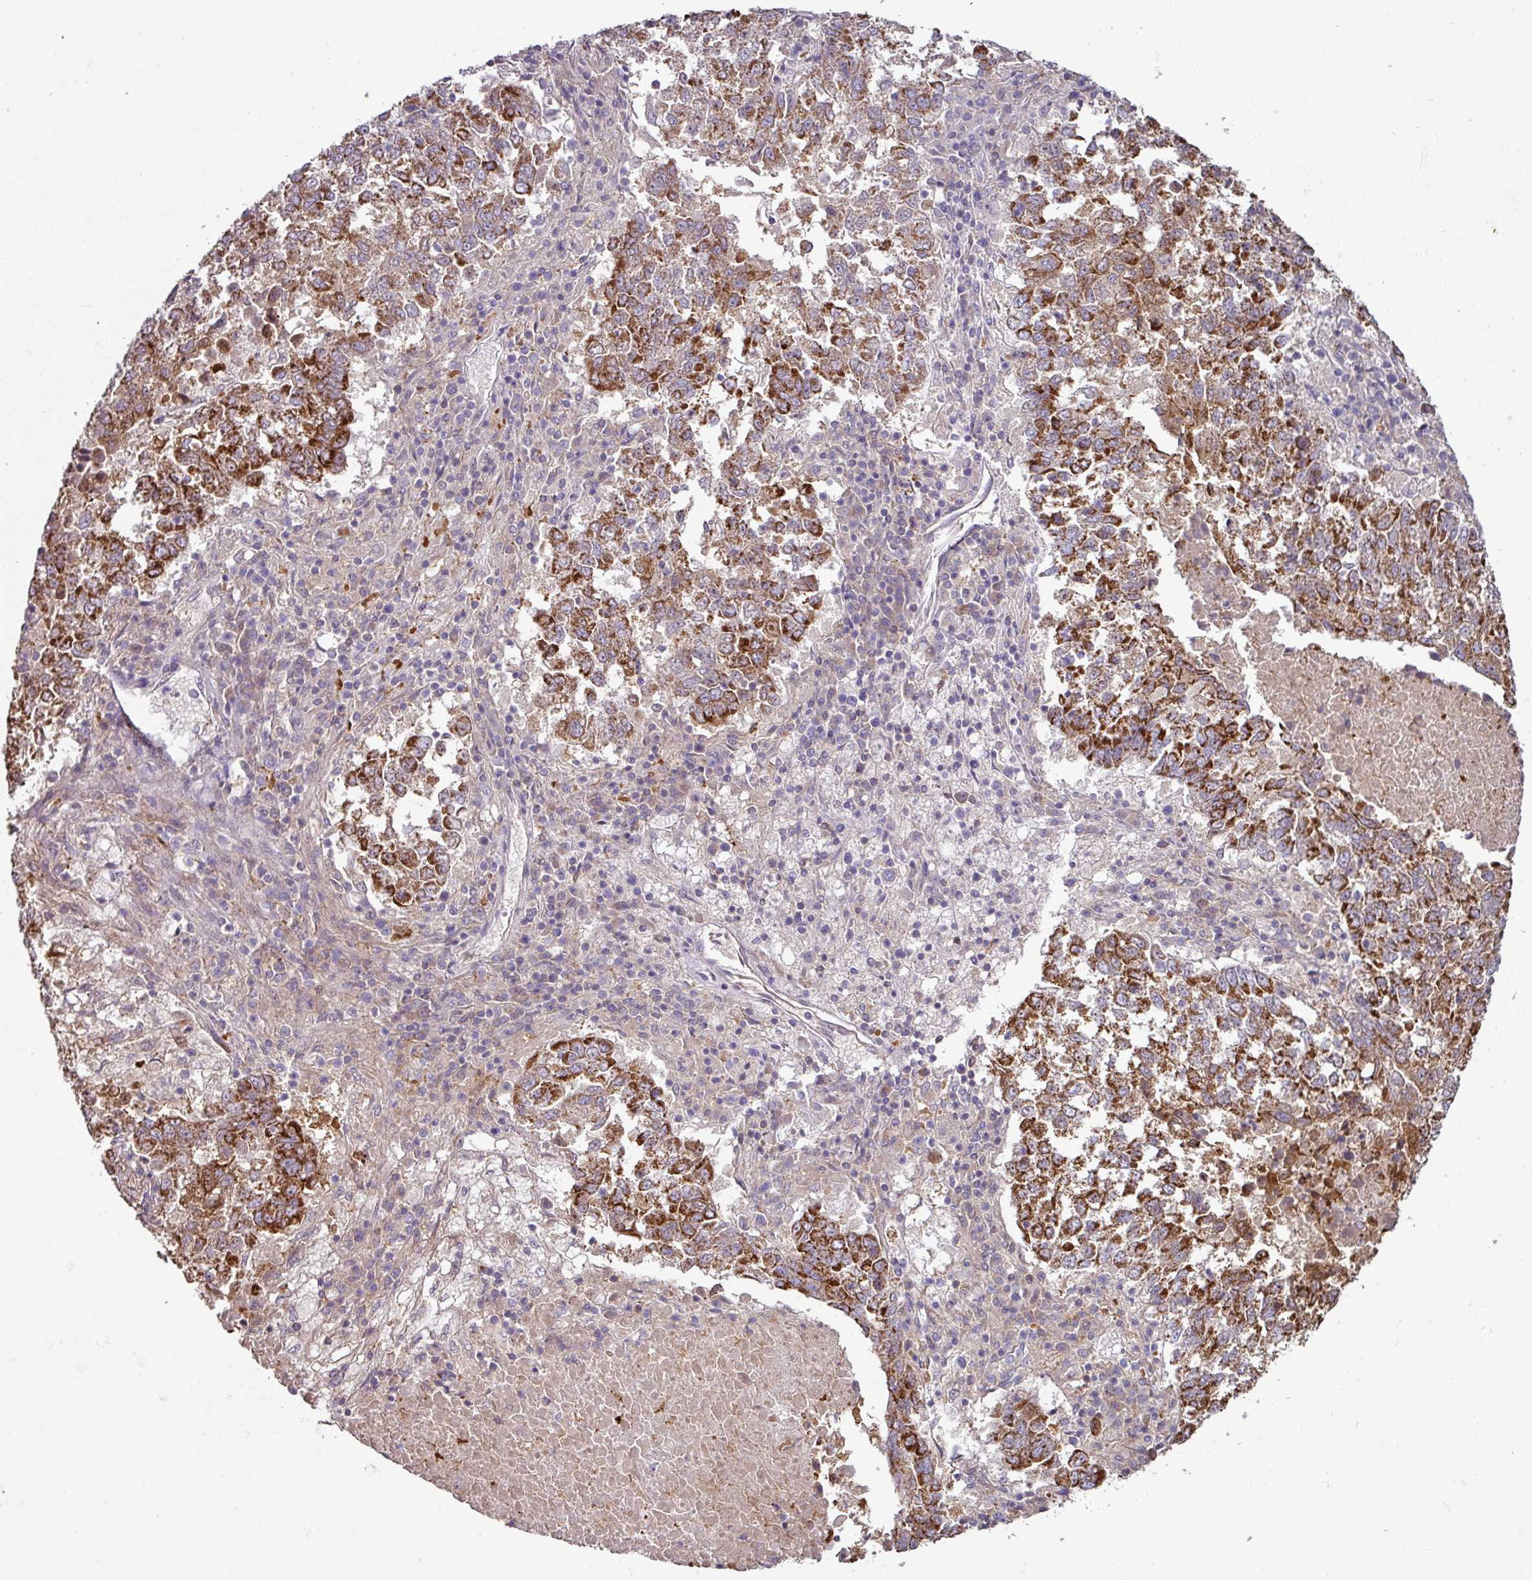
{"staining": {"intensity": "strong", "quantity": ">75%", "location": "cytoplasmic/membranous"}, "tissue": "lung cancer", "cell_type": "Tumor cells", "image_type": "cancer", "snomed": [{"axis": "morphology", "description": "Squamous cell carcinoma, NOS"}, {"axis": "topography", "description": "Lung"}], "caption": "IHC of human lung cancer (squamous cell carcinoma) reveals high levels of strong cytoplasmic/membranous positivity in approximately >75% of tumor cells.", "gene": "ANKRD18A", "patient": {"sex": "male", "age": 73}}